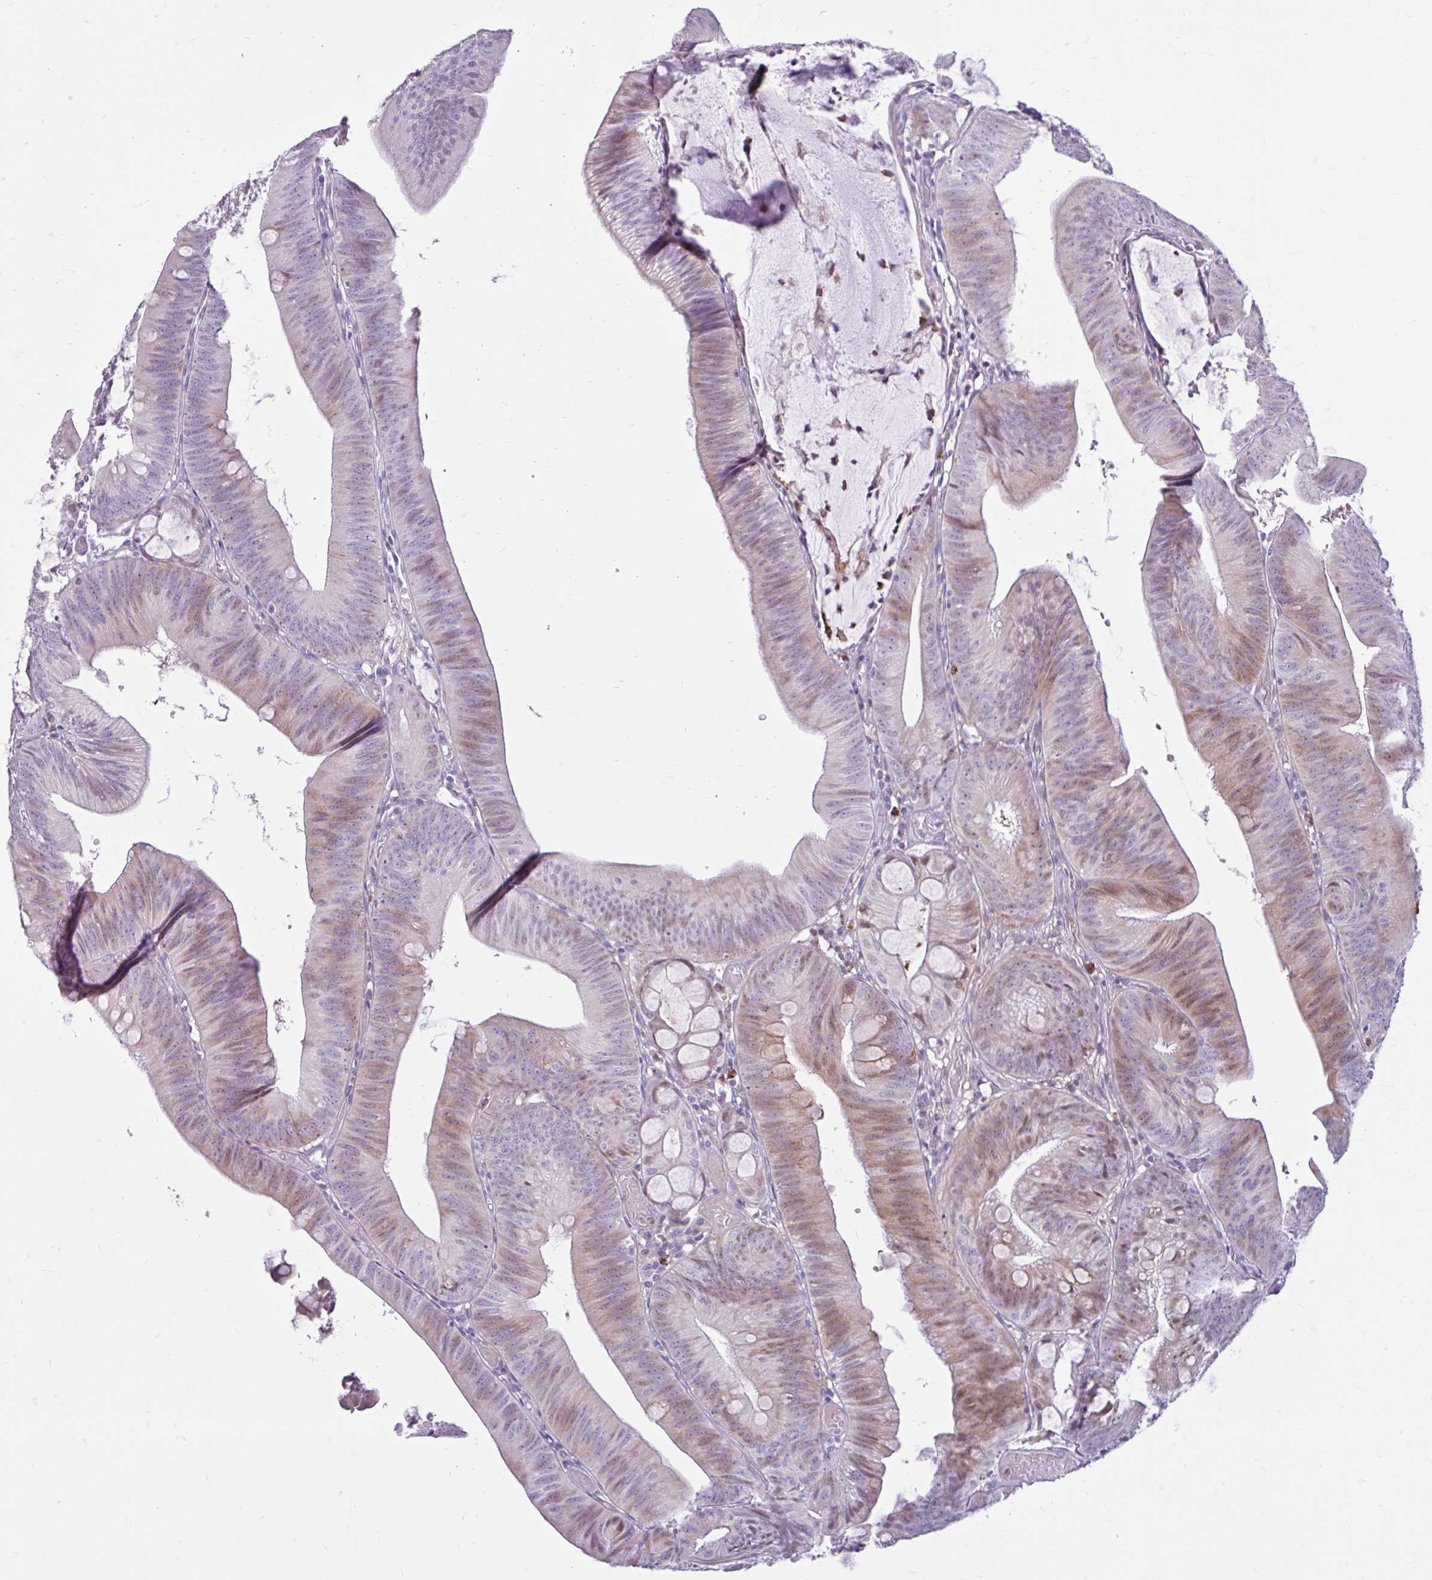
{"staining": {"intensity": "moderate", "quantity": "<25%", "location": "cytoplasmic/membranous,nuclear"}, "tissue": "colorectal cancer", "cell_type": "Tumor cells", "image_type": "cancer", "snomed": [{"axis": "morphology", "description": "Adenocarcinoma, NOS"}, {"axis": "topography", "description": "Colon"}], "caption": "Approximately <25% of tumor cells in human colorectal cancer (adenocarcinoma) show moderate cytoplasmic/membranous and nuclear protein staining as visualized by brown immunohistochemical staining.", "gene": "NHLH2", "patient": {"sex": "male", "age": 84}}